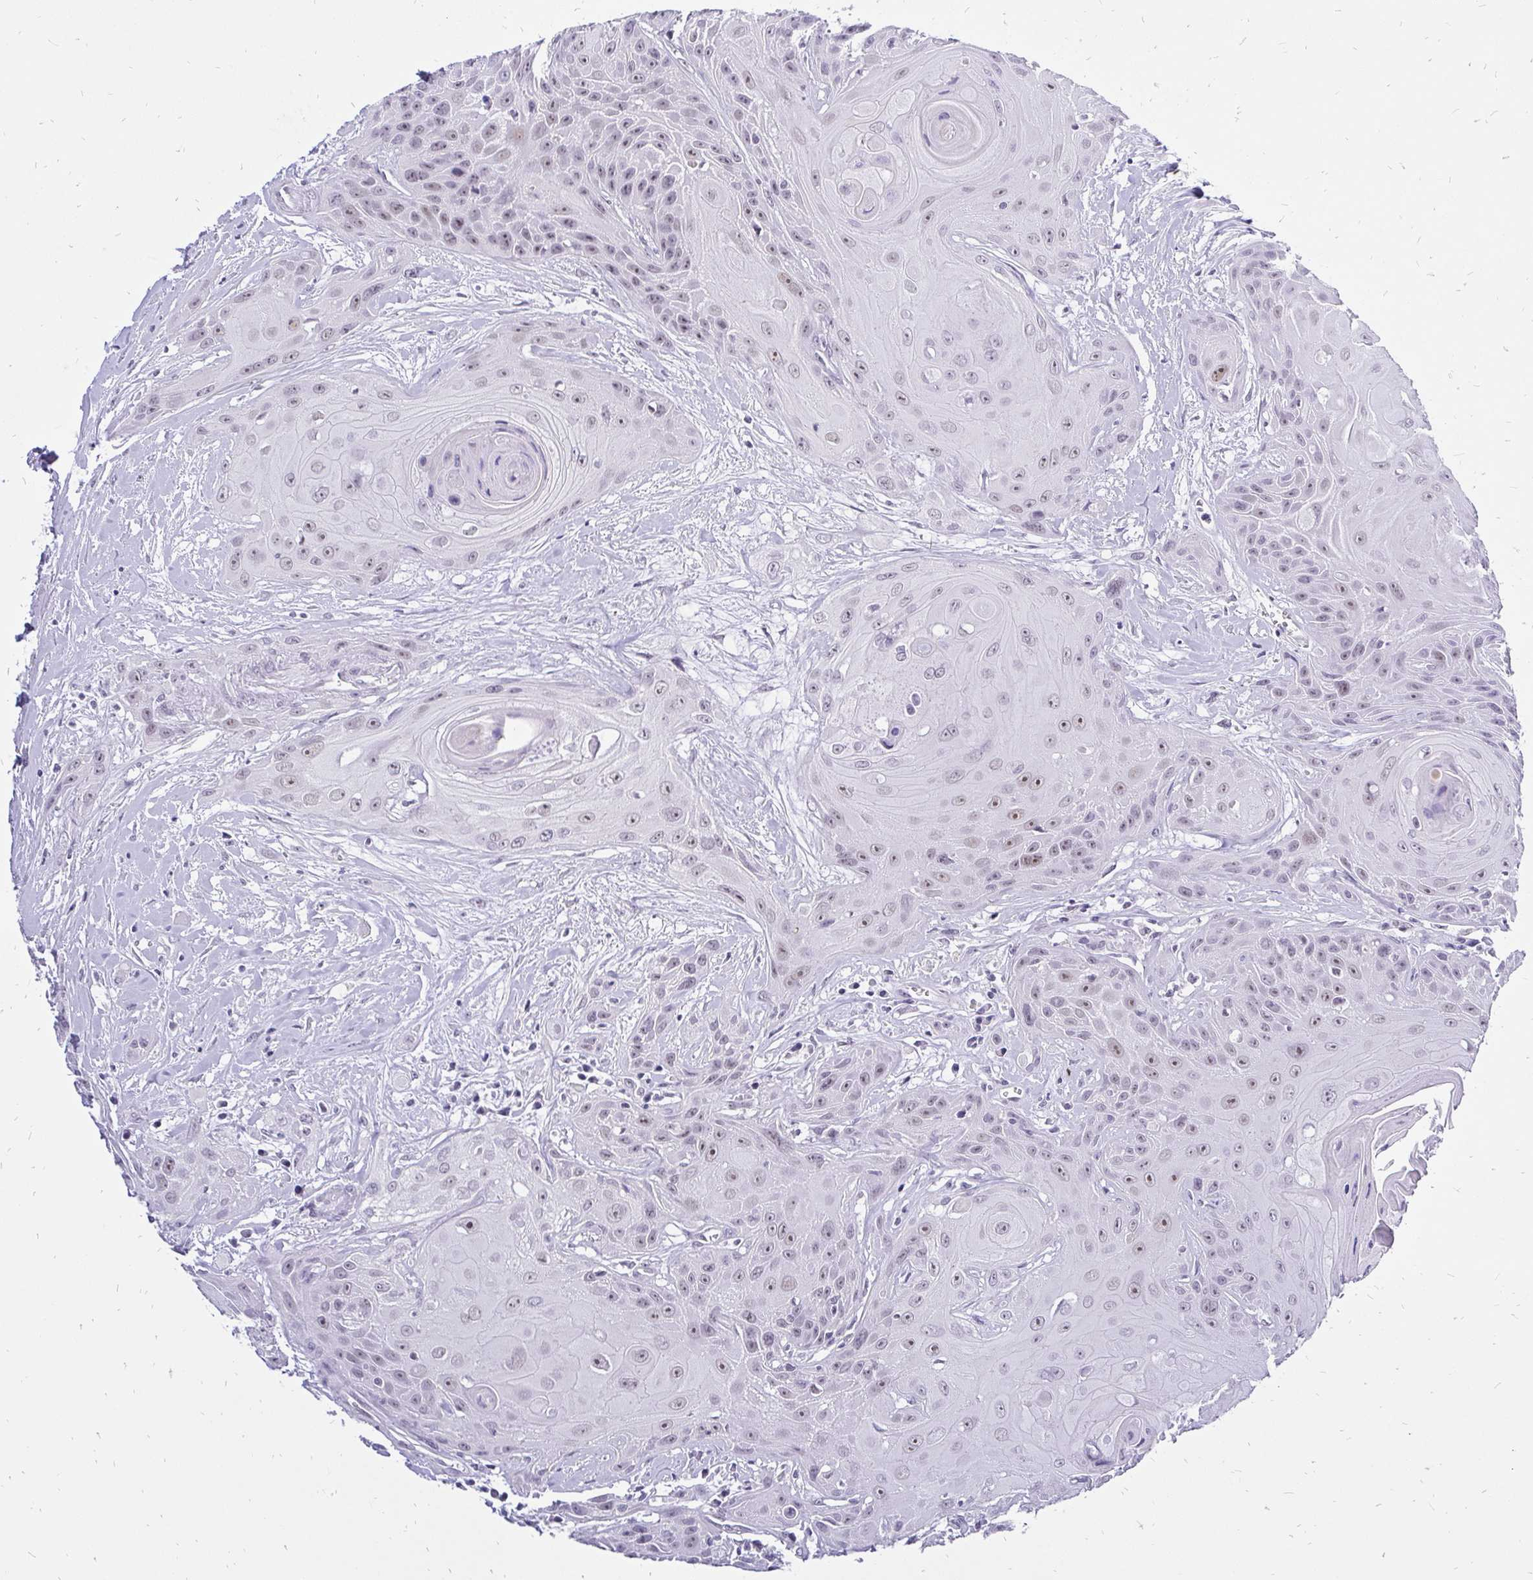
{"staining": {"intensity": "weak", "quantity": "25%-75%", "location": "nuclear"}, "tissue": "head and neck cancer", "cell_type": "Tumor cells", "image_type": "cancer", "snomed": [{"axis": "morphology", "description": "Squamous cell carcinoma, NOS"}, {"axis": "topography", "description": "Head-Neck"}], "caption": "Head and neck cancer (squamous cell carcinoma) tissue shows weak nuclear expression in about 25%-75% of tumor cells", "gene": "ZNF860", "patient": {"sex": "female", "age": 73}}